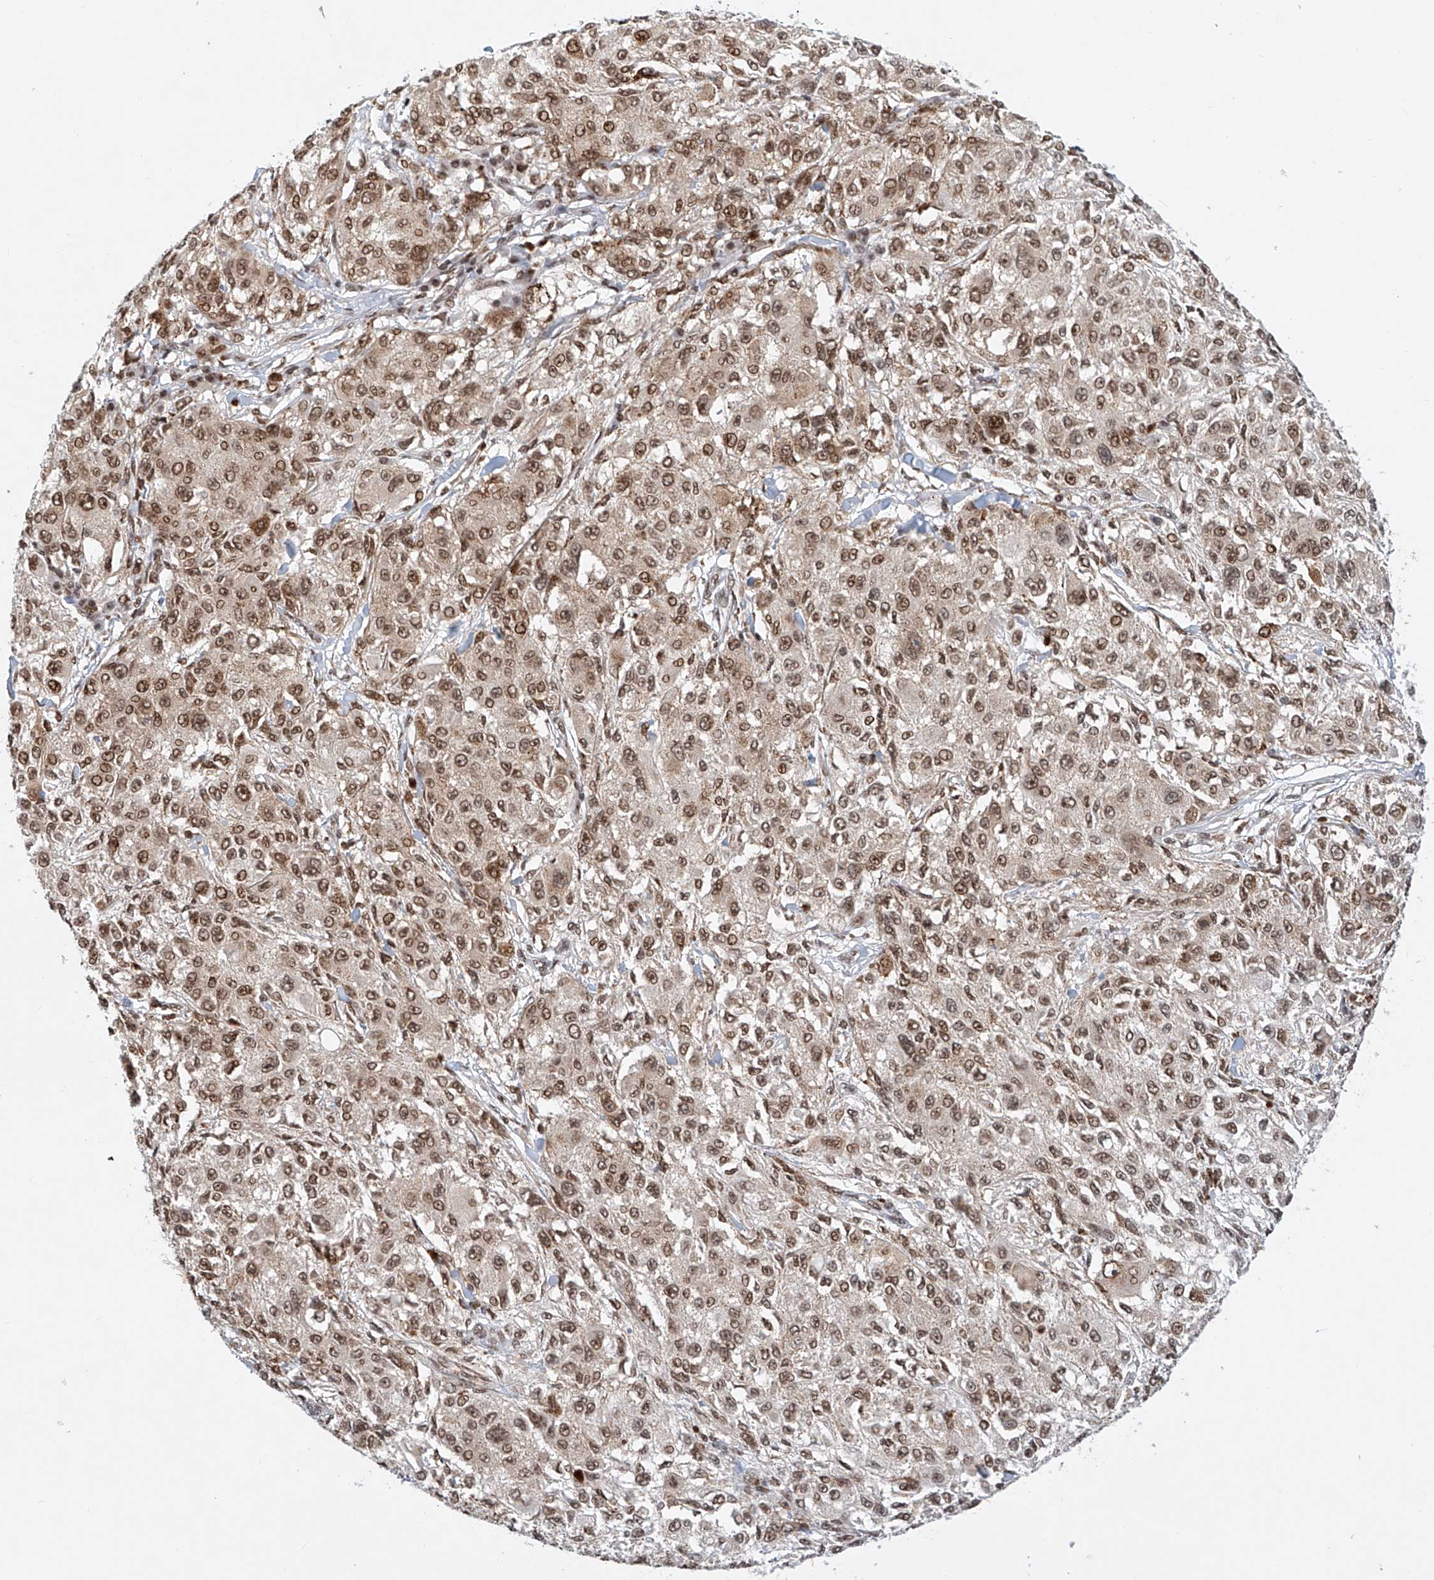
{"staining": {"intensity": "moderate", "quantity": ">75%", "location": "cytoplasmic/membranous,nuclear"}, "tissue": "melanoma", "cell_type": "Tumor cells", "image_type": "cancer", "snomed": [{"axis": "morphology", "description": "Necrosis, NOS"}, {"axis": "morphology", "description": "Malignant melanoma, NOS"}, {"axis": "topography", "description": "Skin"}], "caption": "The histopathology image exhibits staining of malignant melanoma, revealing moderate cytoplasmic/membranous and nuclear protein staining (brown color) within tumor cells. The staining was performed using DAB, with brown indicating positive protein expression. Nuclei are stained blue with hematoxylin.", "gene": "ZNF470", "patient": {"sex": "female", "age": 87}}